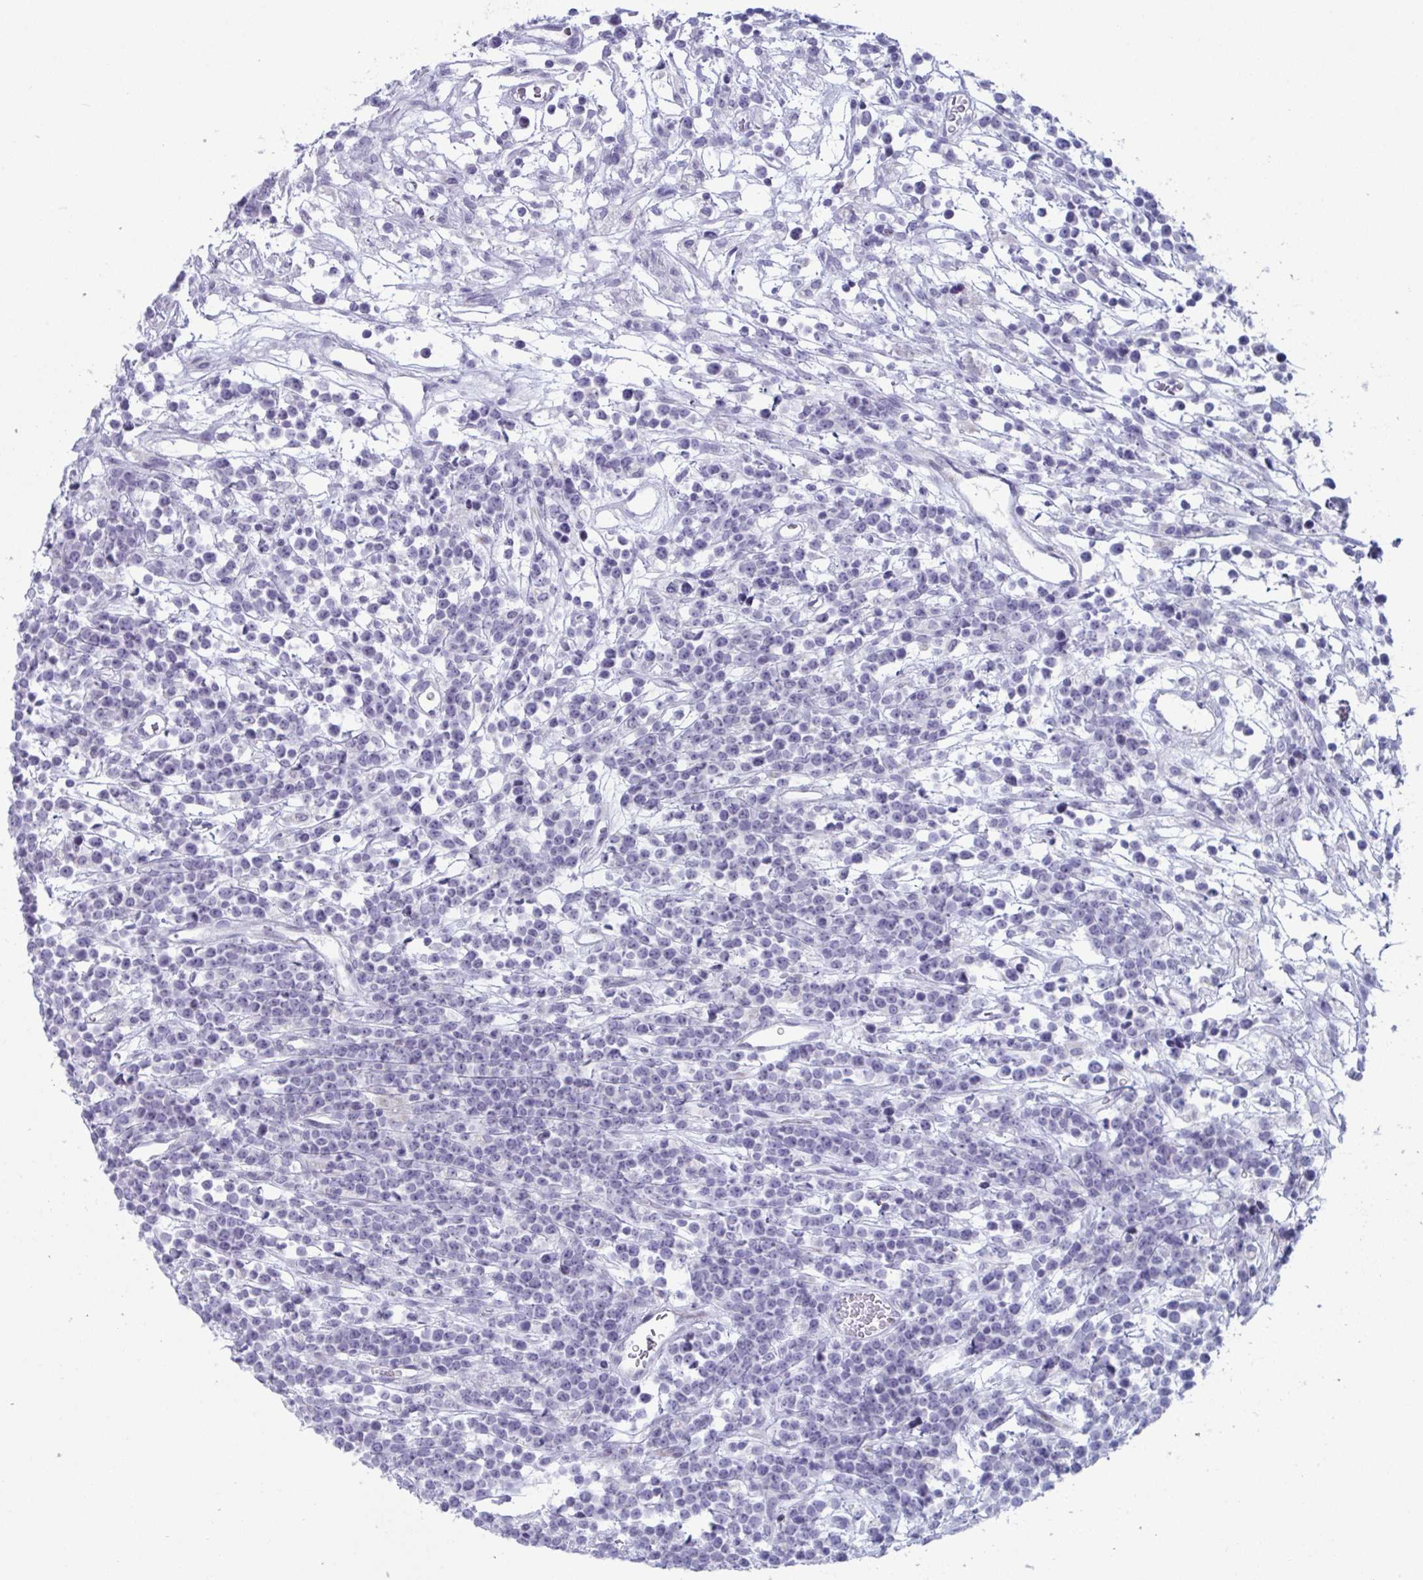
{"staining": {"intensity": "negative", "quantity": "none", "location": "none"}, "tissue": "lymphoma", "cell_type": "Tumor cells", "image_type": "cancer", "snomed": [{"axis": "morphology", "description": "Malignant lymphoma, non-Hodgkin's type, High grade"}, {"axis": "topography", "description": "Ovary"}], "caption": "Immunohistochemistry (IHC) histopathology image of human lymphoma stained for a protein (brown), which demonstrates no expression in tumor cells.", "gene": "CYP4F11", "patient": {"sex": "female", "age": 56}}